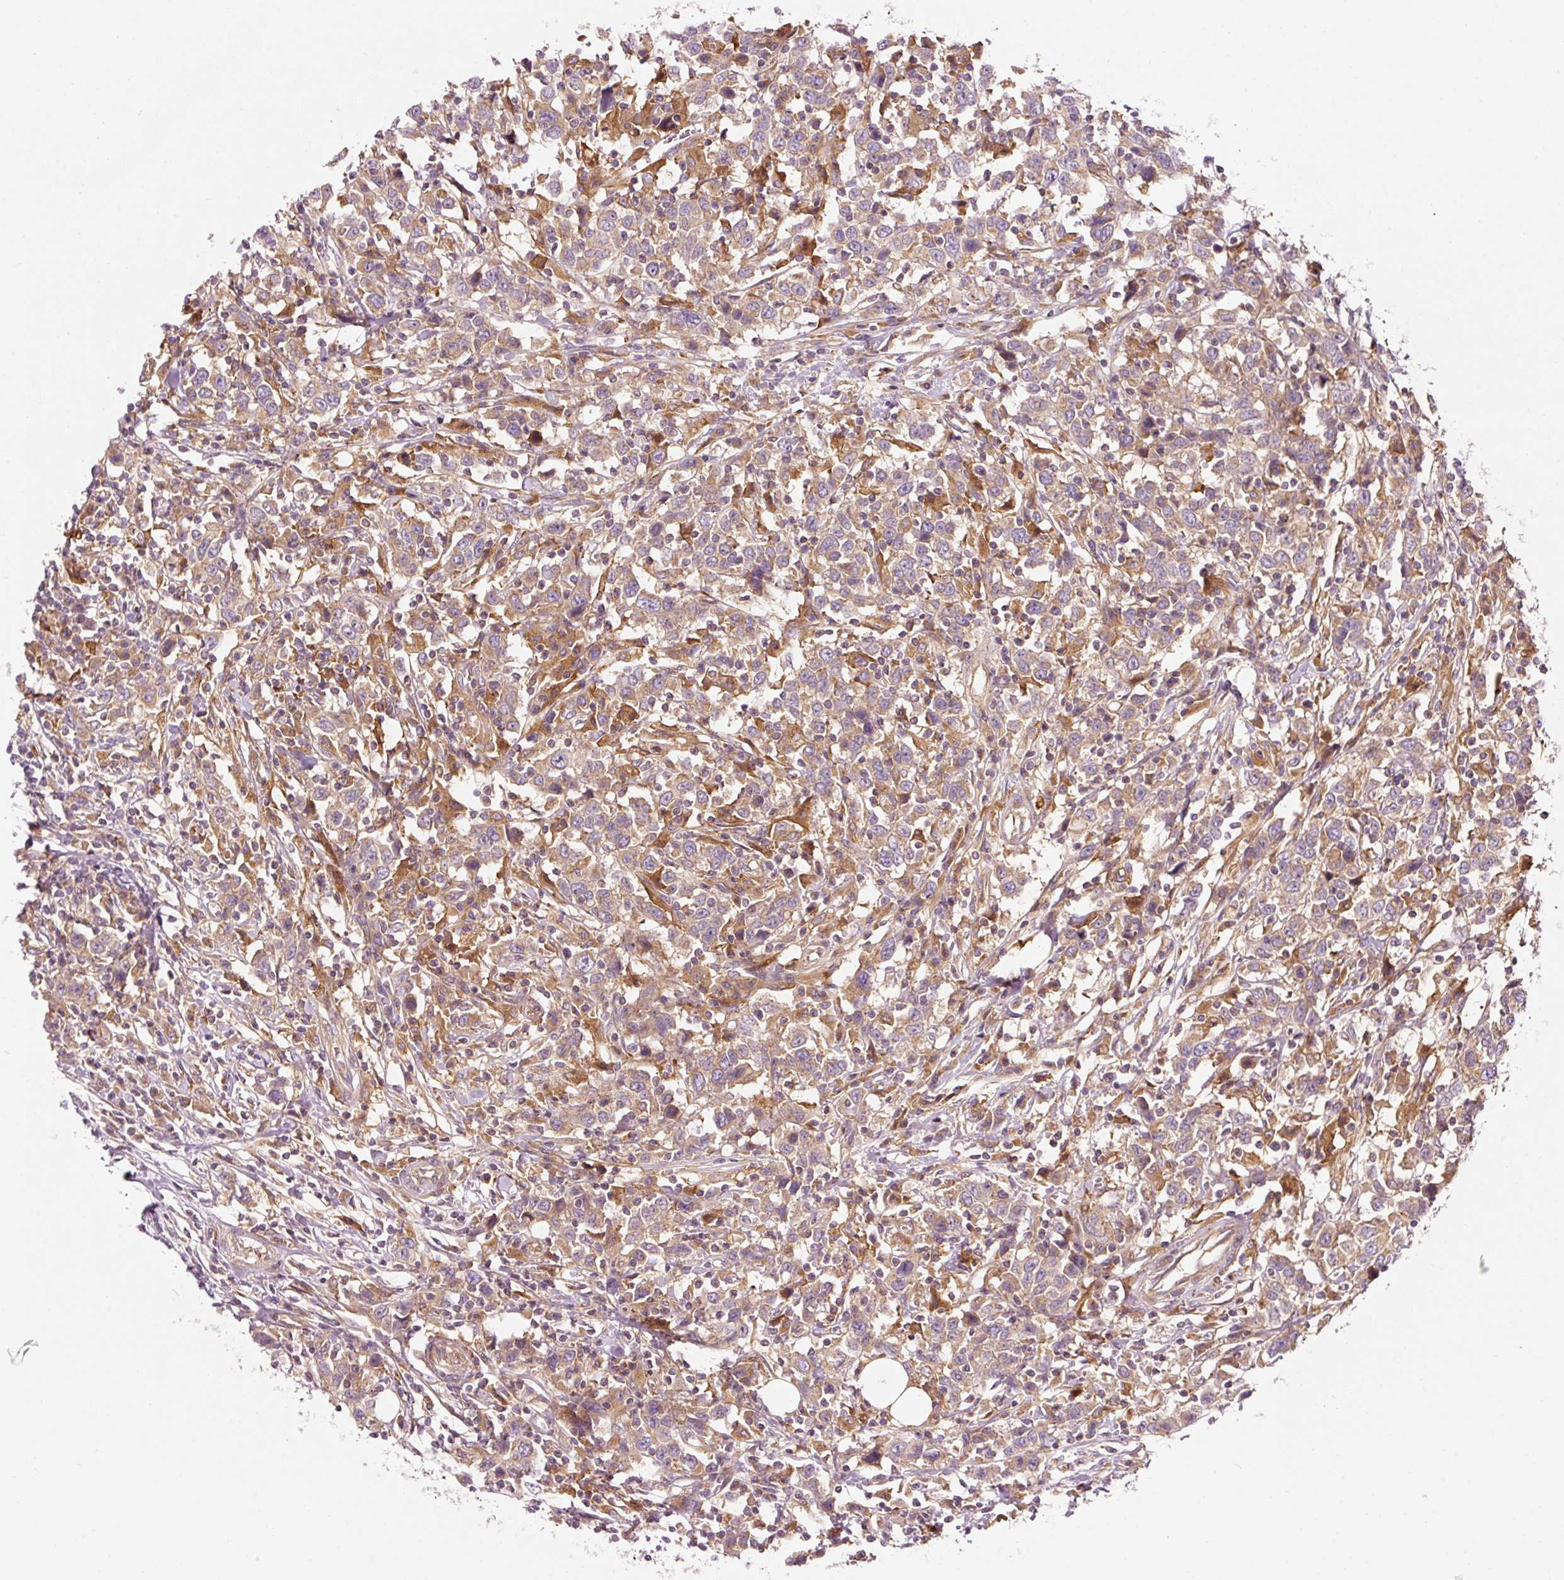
{"staining": {"intensity": "weak", "quantity": ">75%", "location": "cytoplasmic/membranous"}, "tissue": "urothelial cancer", "cell_type": "Tumor cells", "image_type": "cancer", "snomed": [{"axis": "morphology", "description": "Urothelial carcinoma, High grade"}, {"axis": "topography", "description": "Urinary bladder"}], "caption": "Urothelial carcinoma (high-grade) was stained to show a protein in brown. There is low levels of weak cytoplasmic/membranous expression in about >75% of tumor cells.", "gene": "NAPA", "patient": {"sex": "male", "age": 61}}